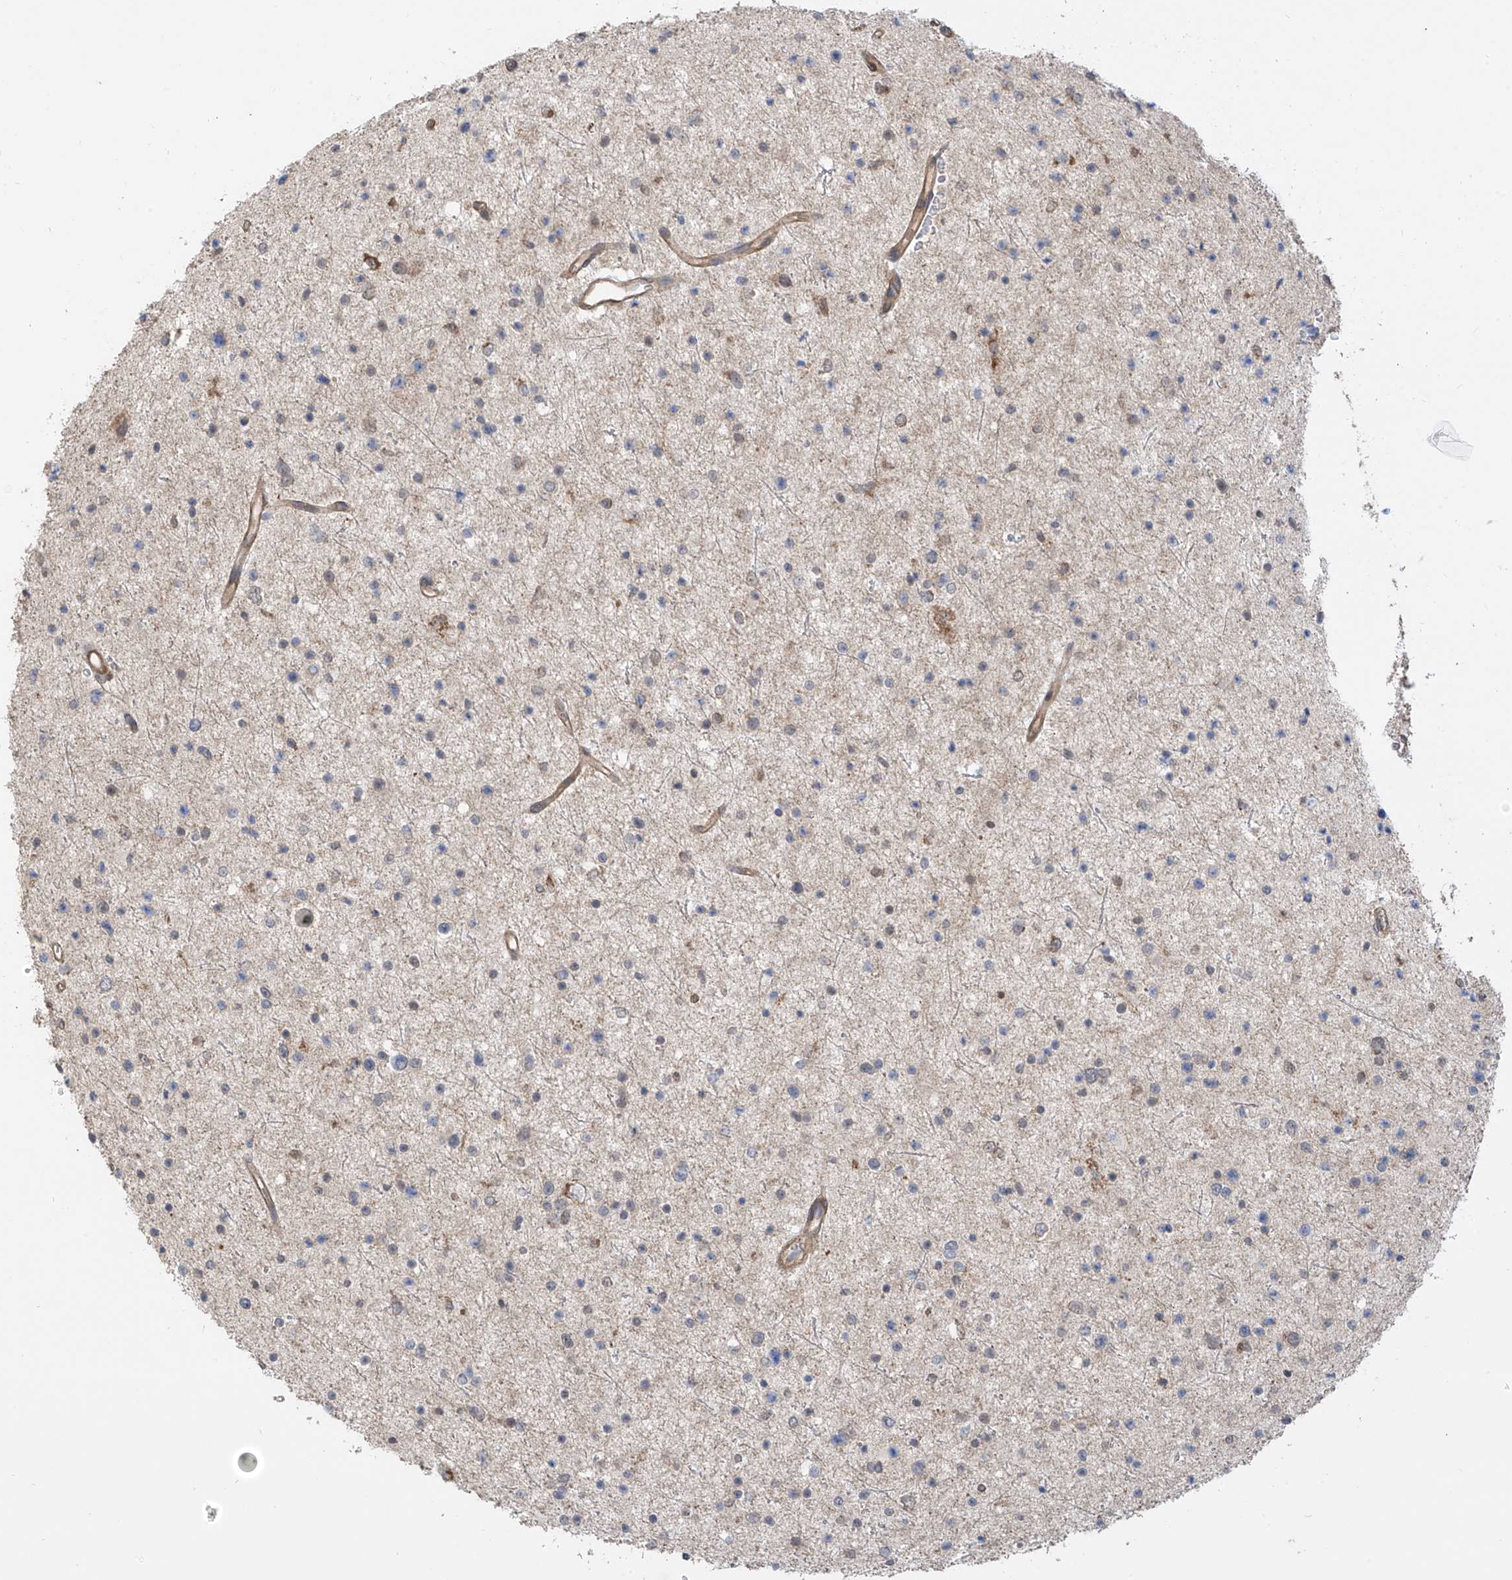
{"staining": {"intensity": "negative", "quantity": "none", "location": "none"}, "tissue": "glioma", "cell_type": "Tumor cells", "image_type": "cancer", "snomed": [{"axis": "morphology", "description": "Glioma, malignant, Low grade"}, {"axis": "topography", "description": "Brain"}], "caption": "High magnification brightfield microscopy of glioma stained with DAB (brown) and counterstained with hematoxylin (blue): tumor cells show no significant positivity.", "gene": "ATAD2B", "patient": {"sex": "female", "age": 37}}